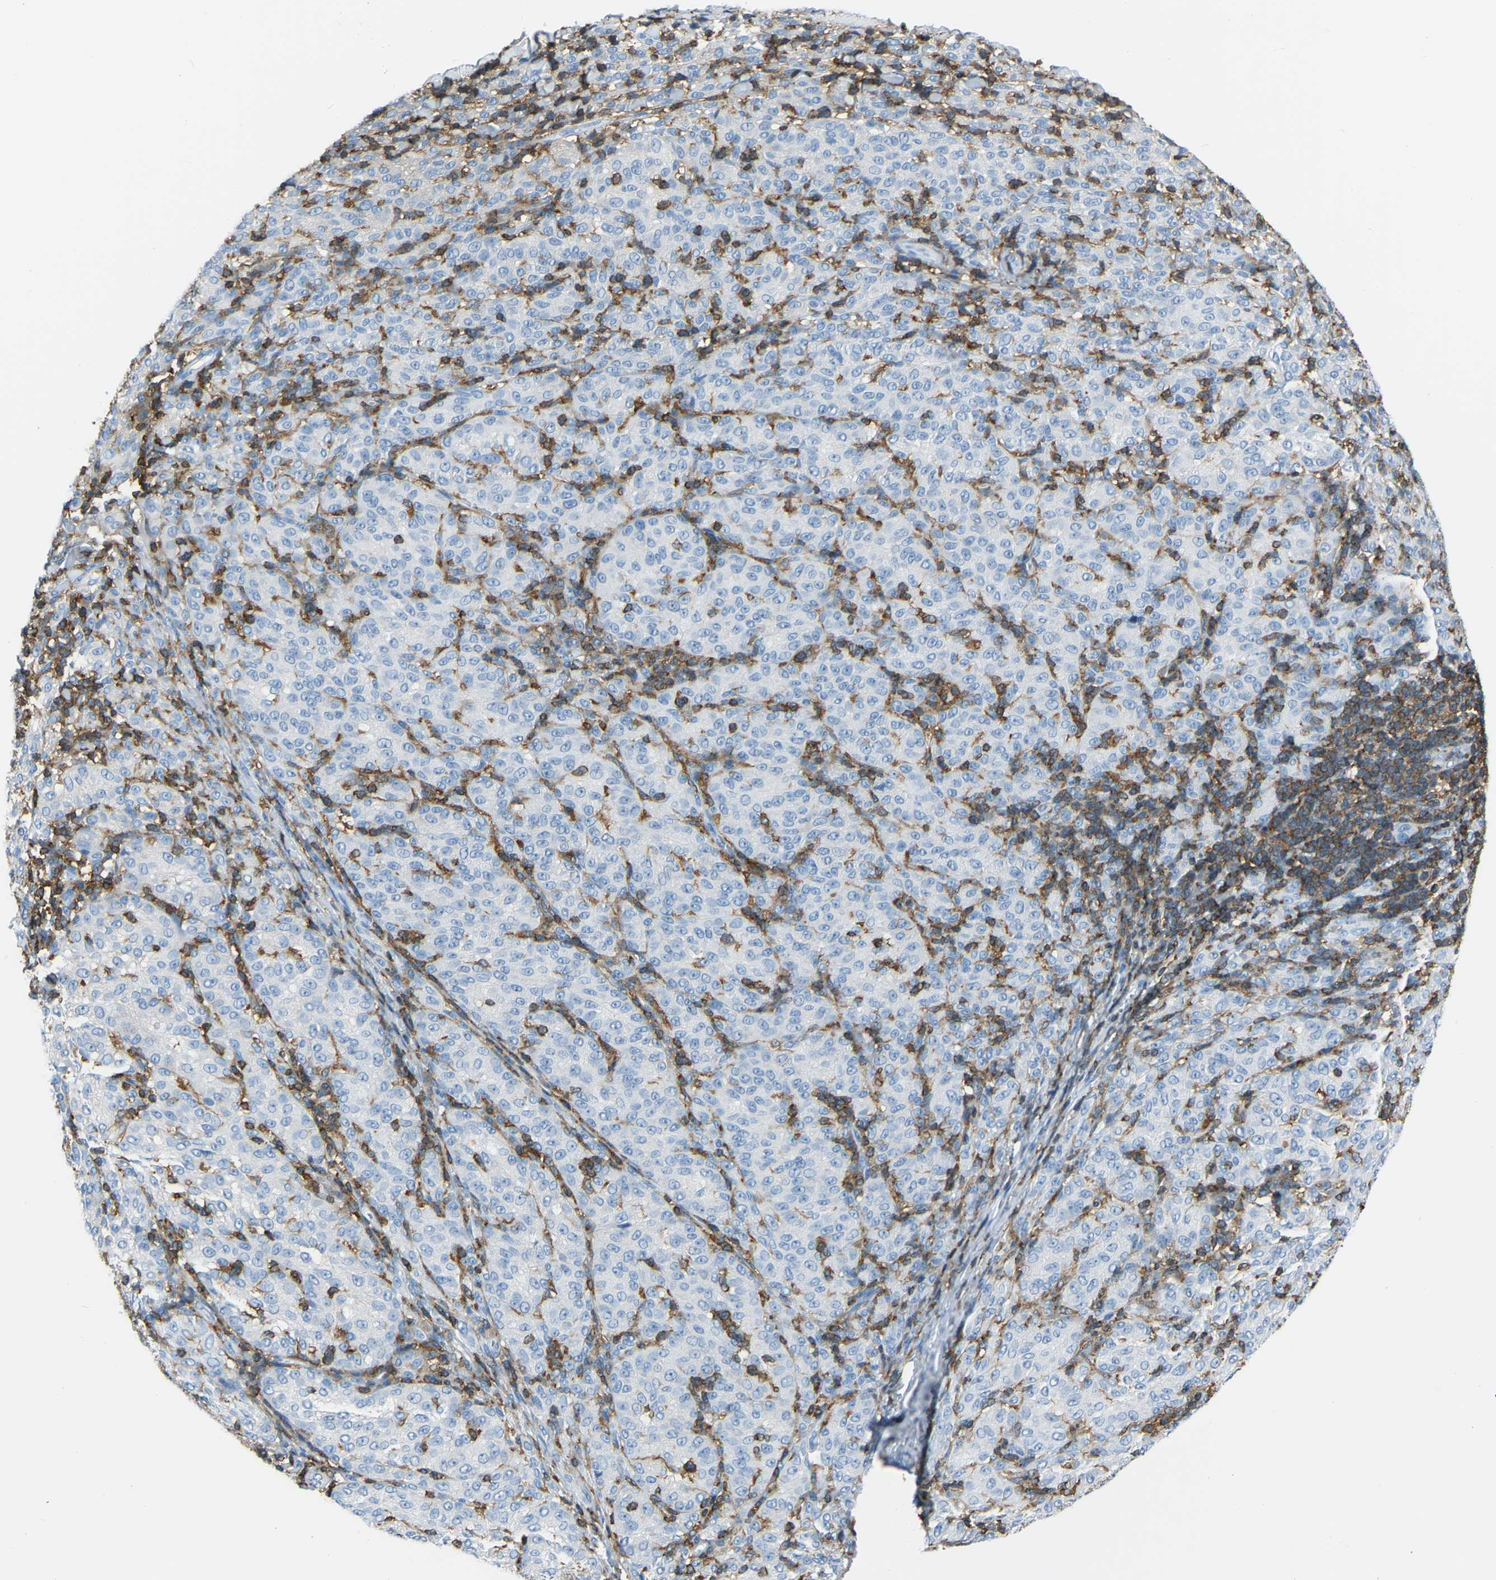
{"staining": {"intensity": "negative", "quantity": "none", "location": "none"}, "tissue": "melanoma", "cell_type": "Tumor cells", "image_type": "cancer", "snomed": [{"axis": "morphology", "description": "Malignant melanoma, NOS"}, {"axis": "topography", "description": "Skin"}], "caption": "This is an immunohistochemistry (IHC) image of human melanoma. There is no expression in tumor cells.", "gene": "ARHGAP45", "patient": {"sex": "female", "age": 72}}